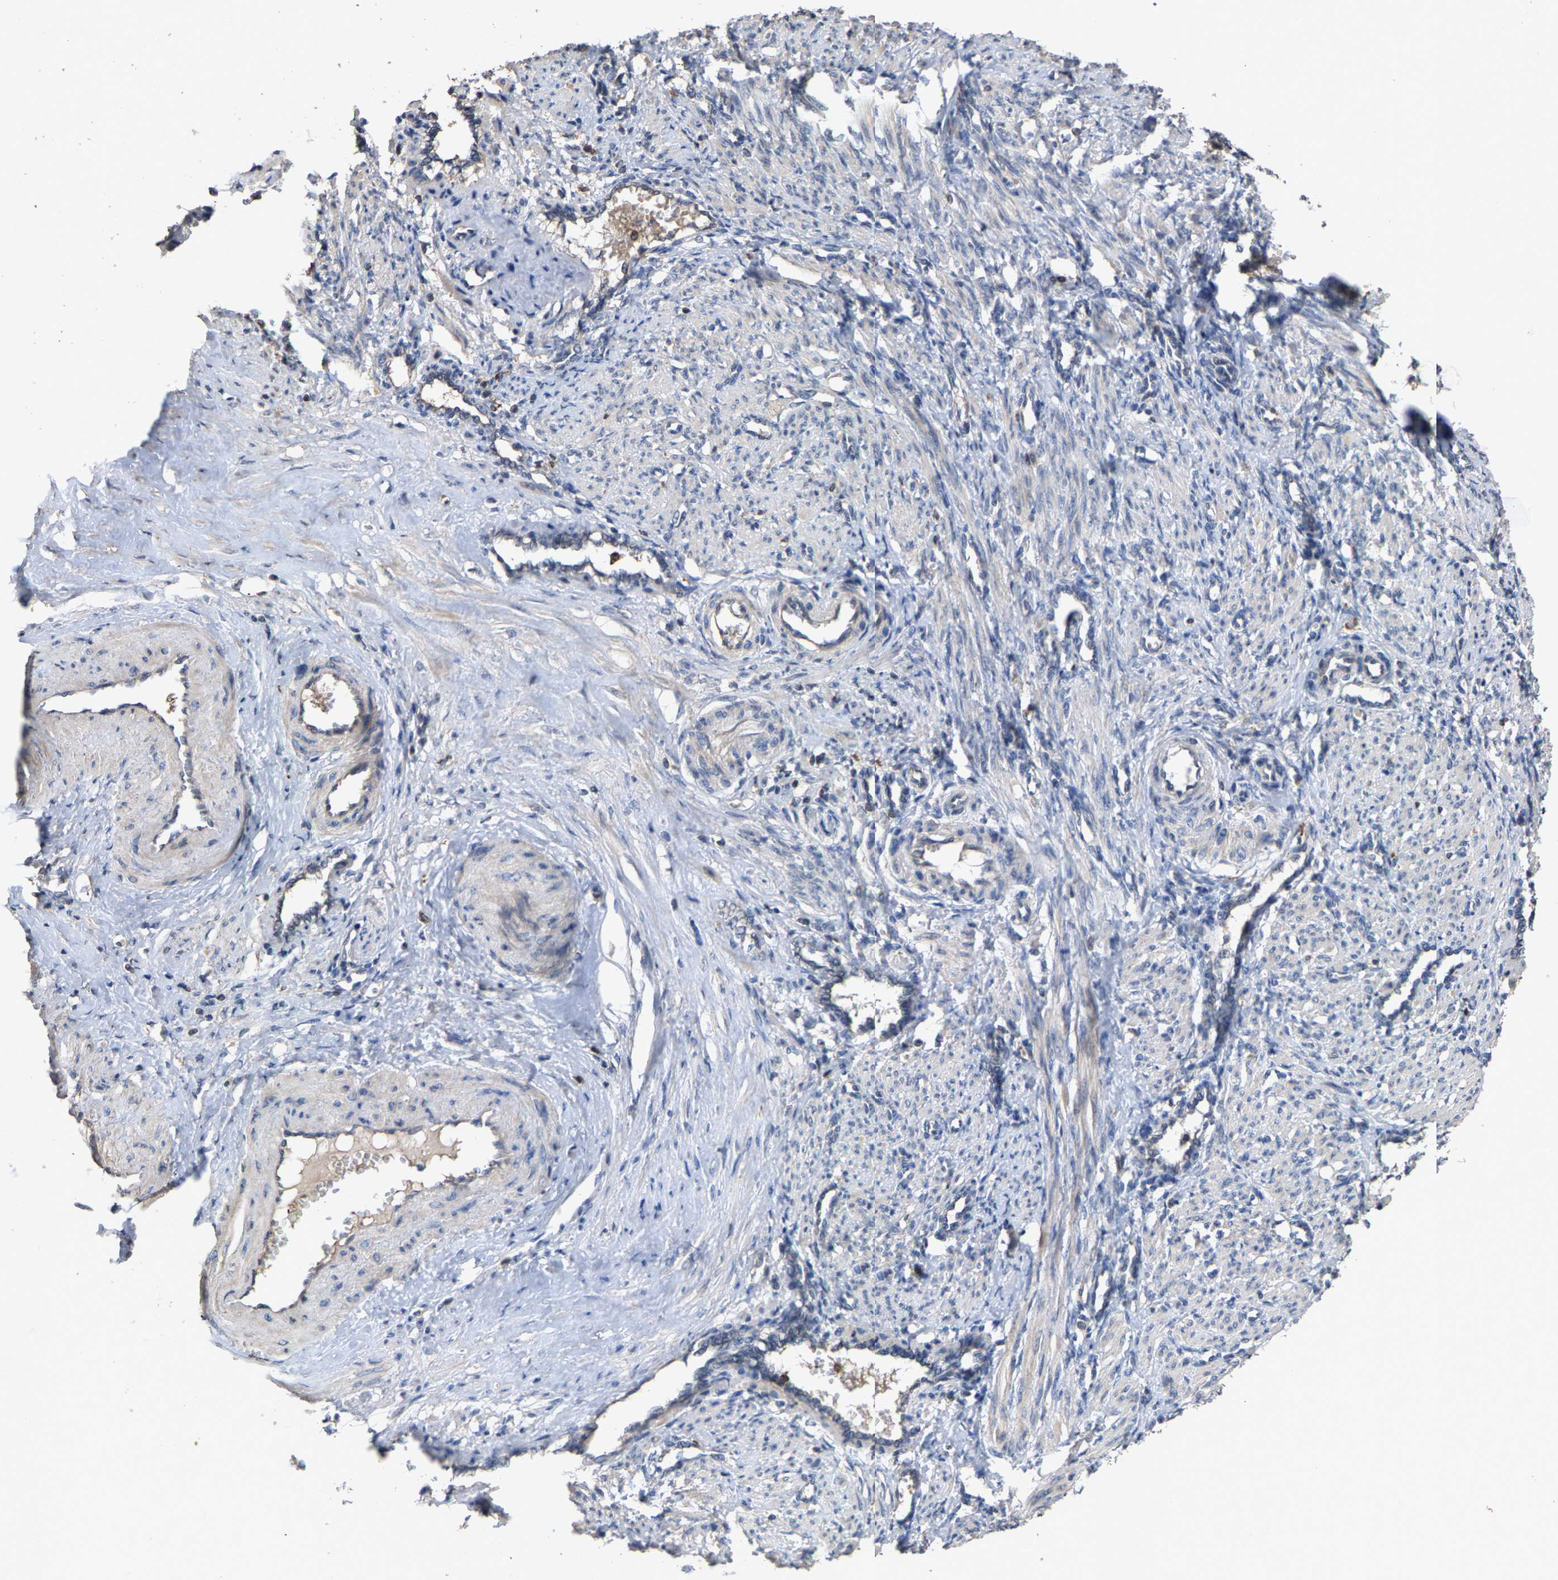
{"staining": {"intensity": "weak", "quantity": "25%-75%", "location": "cytoplasmic/membranous"}, "tissue": "smooth muscle", "cell_type": "Smooth muscle cells", "image_type": "normal", "snomed": [{"axis": "morphology", "description": "Normal tissue, NOS"}, {"axis": "topography", "description": "Endometrium"}], "caption": "Smooth muscle stained with IHC exhibits weak cytoplasmic/membranous staining in about 25%-75% of smooth muscle cells. The staining was performed using DAB (3,3'-diaminobenzidine), with brown indicating positive protein expression. Nuclei are stained blue with hematoxylin.", "gene": "TDRKH", "patient": {"sex": "female", "age": 33}}